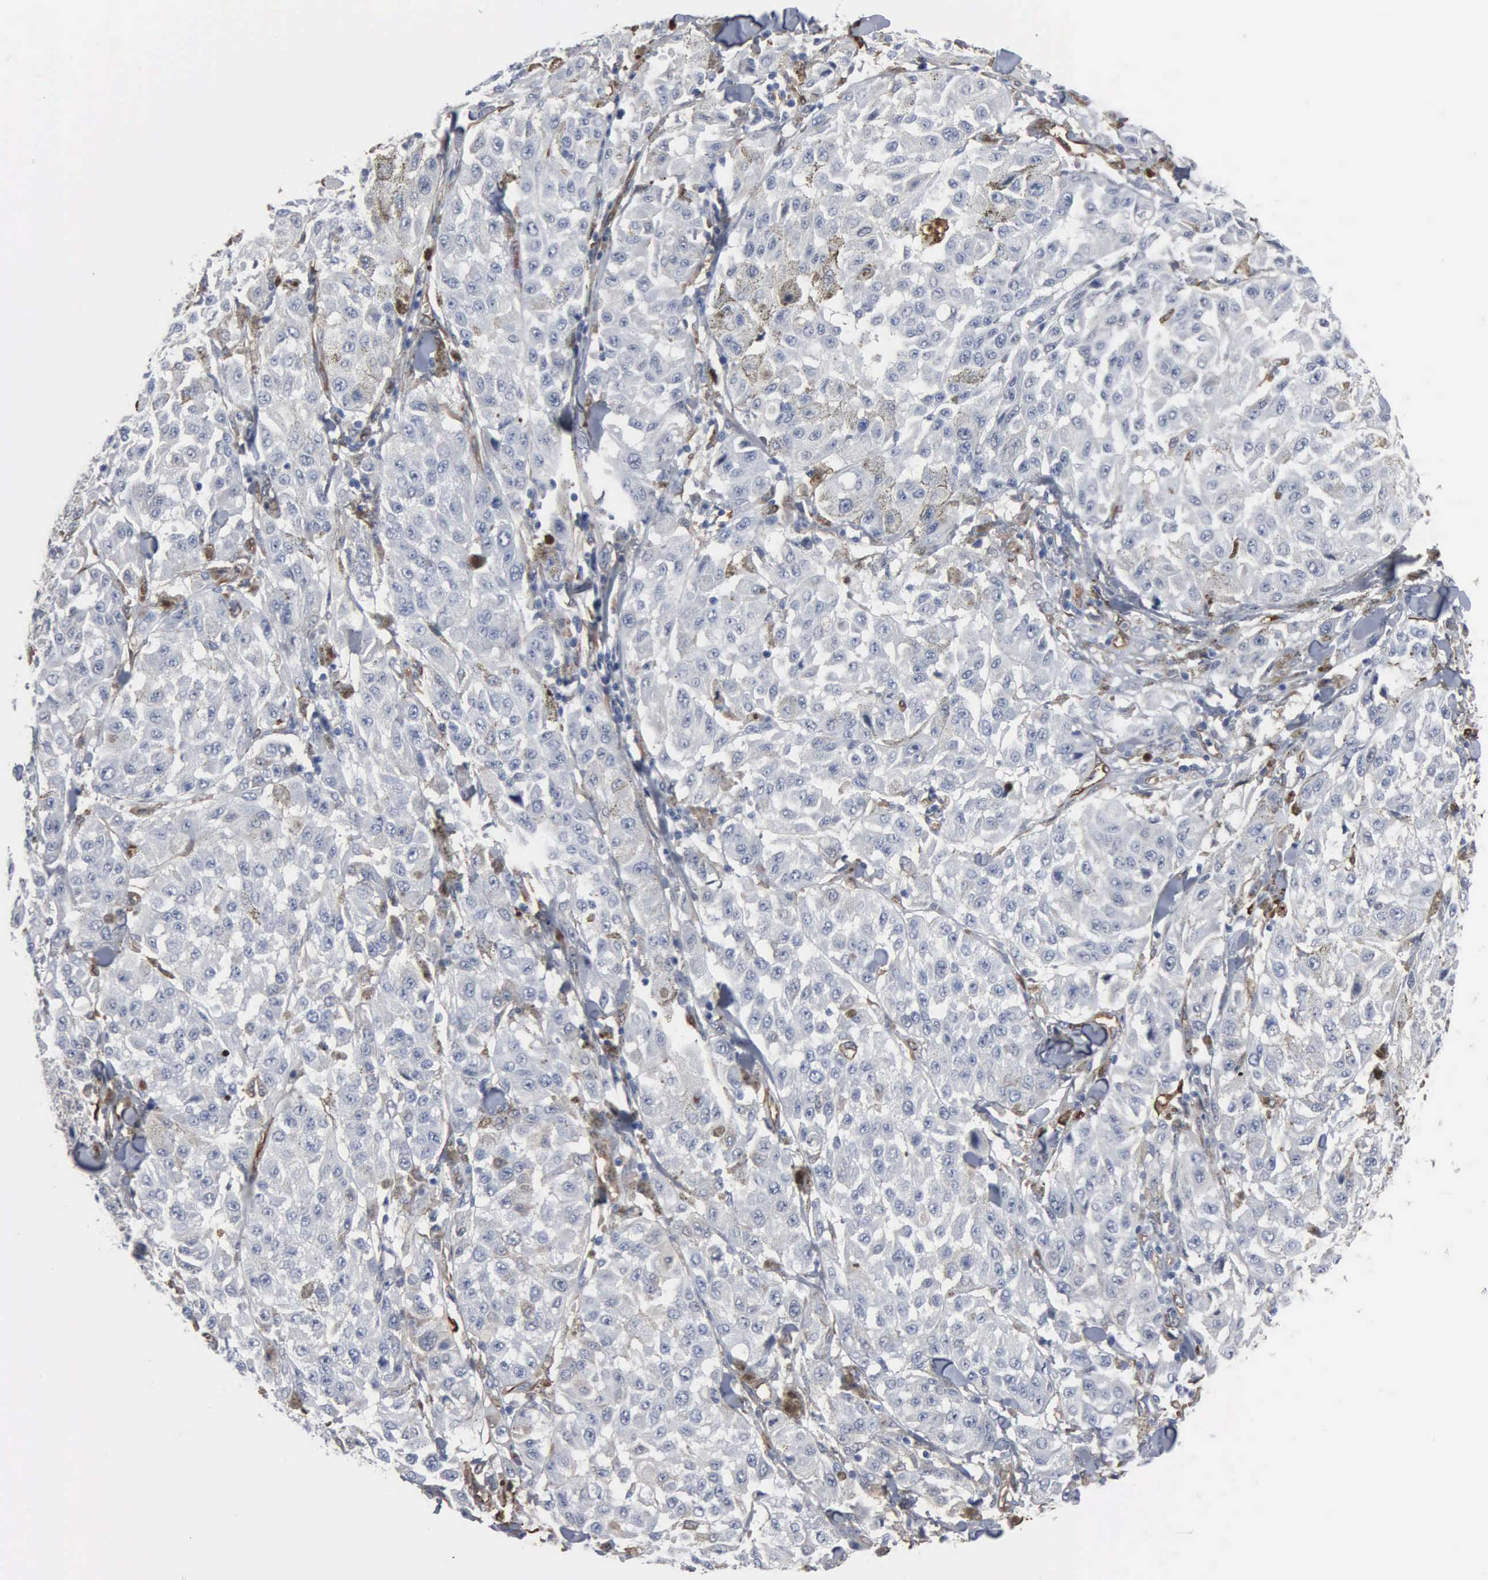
{"staining": {"intensity": "negative", "quantity": "none", "location": "none"}, "tissue": "melanoma", "cell_type": "Tumor cells", "image_type": "cancer", "snomed": [{"axis": "morphology", "description": "Malignant melanoma, NOS"}, {"axis": "topography", "description": "Skin"}], "caption": "Immunohistochemical staining of malignant melanoma displays no significant staining in tumor cells.", "gene": "FSCN1", "patient": {"sex": "female", "age": 64}}